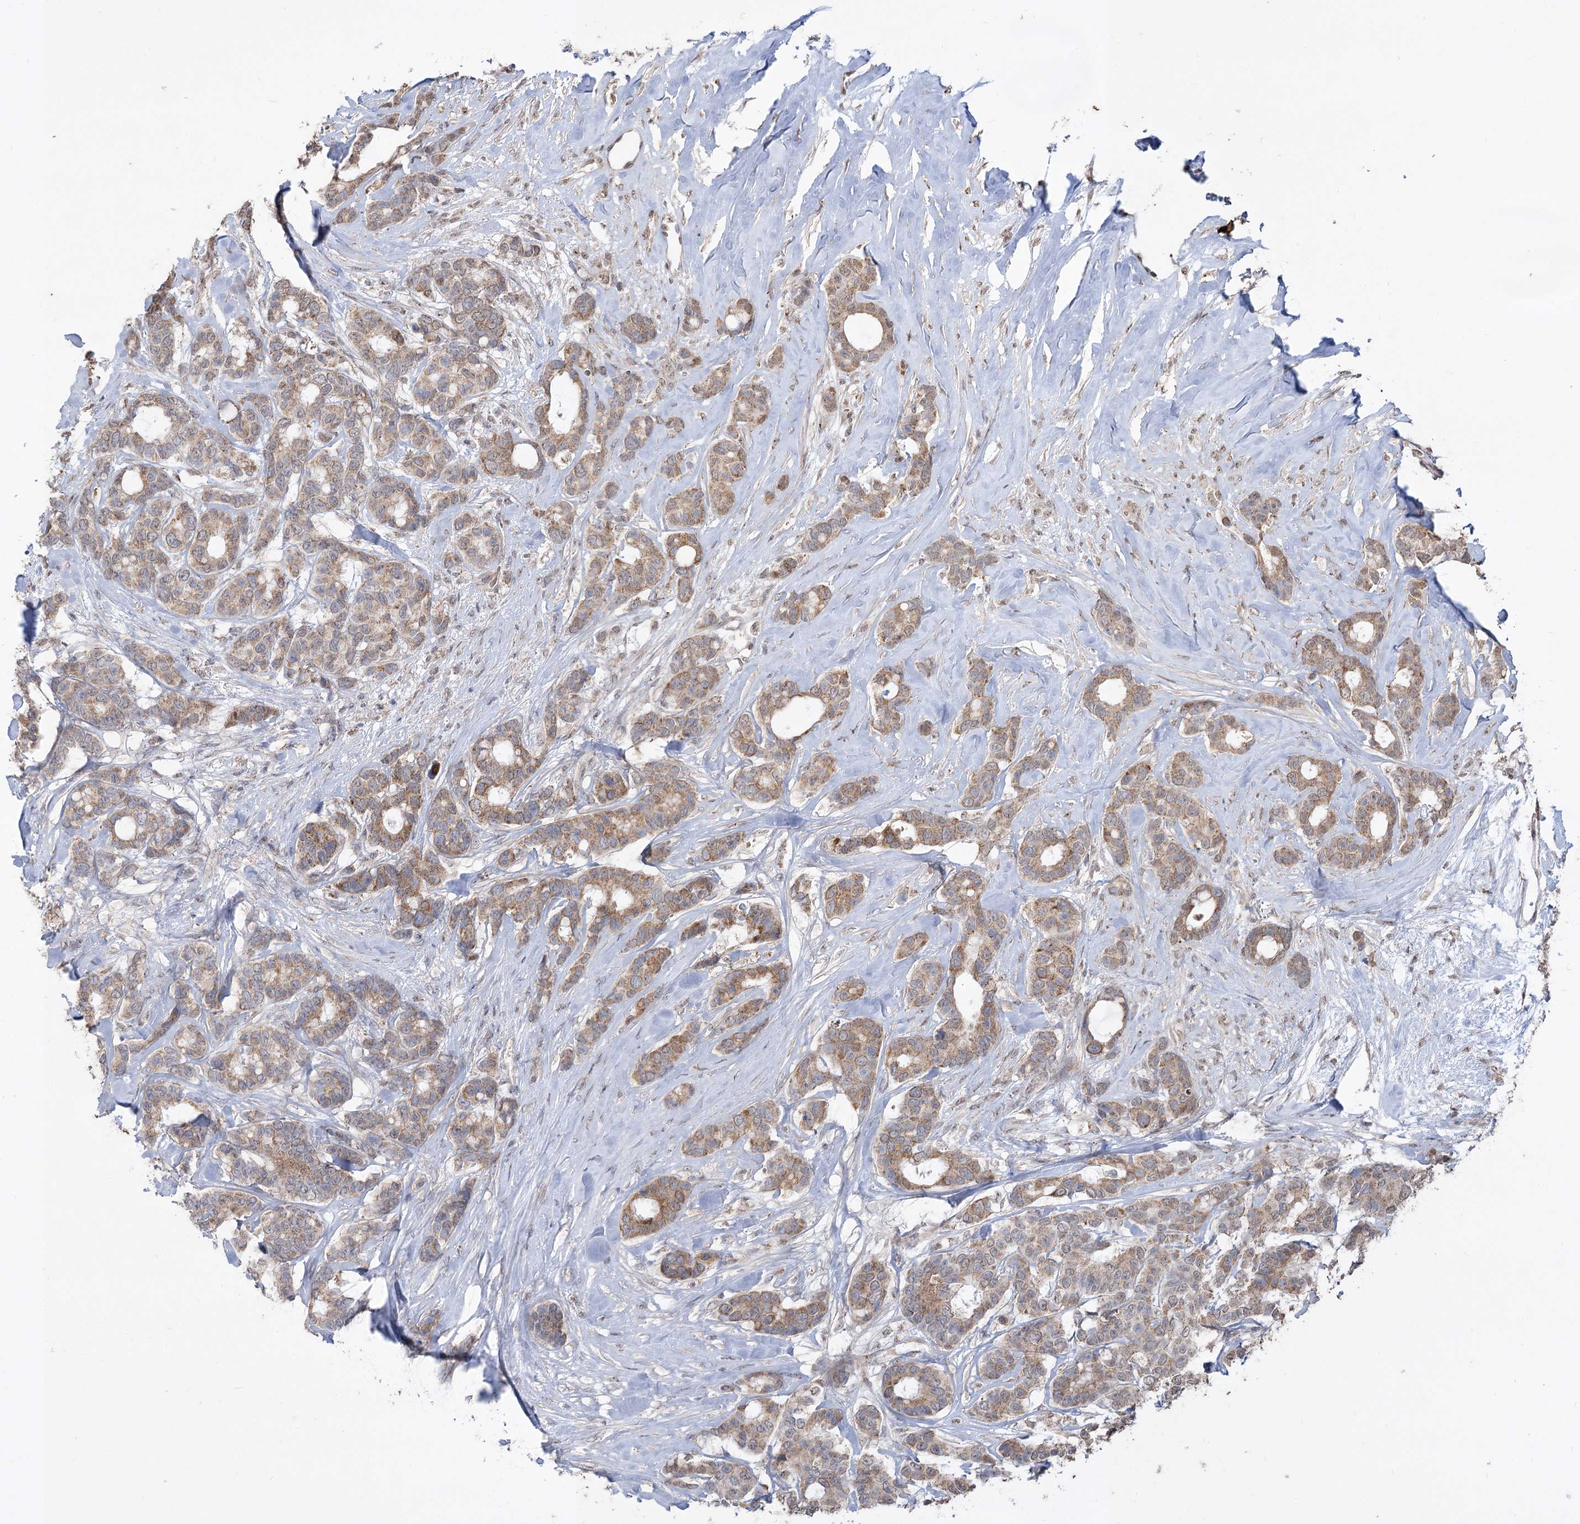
{"staining": {"intensity": "moderate", "quantity": ">75%", "location": "cytoplasmic/membranous"}, "tissue": "breast cancer", "cell_type": "Tumor cells", "image_type": "cancer", "snomed": [{"axis": "morphology", "description": "Duct carcinoma"}, {"axis": "topography", "description": "Breast"}], "caption": "Infiltrating ductal carcinoma (breast) stained with DAB immunohistochemistry exhibits medium levels of moderate cytoplasmic/membranous staining in approximately >75% of tumor cells.", "gene": "ZSCAN23", "patient": {"sex": "female", "age": 87}}